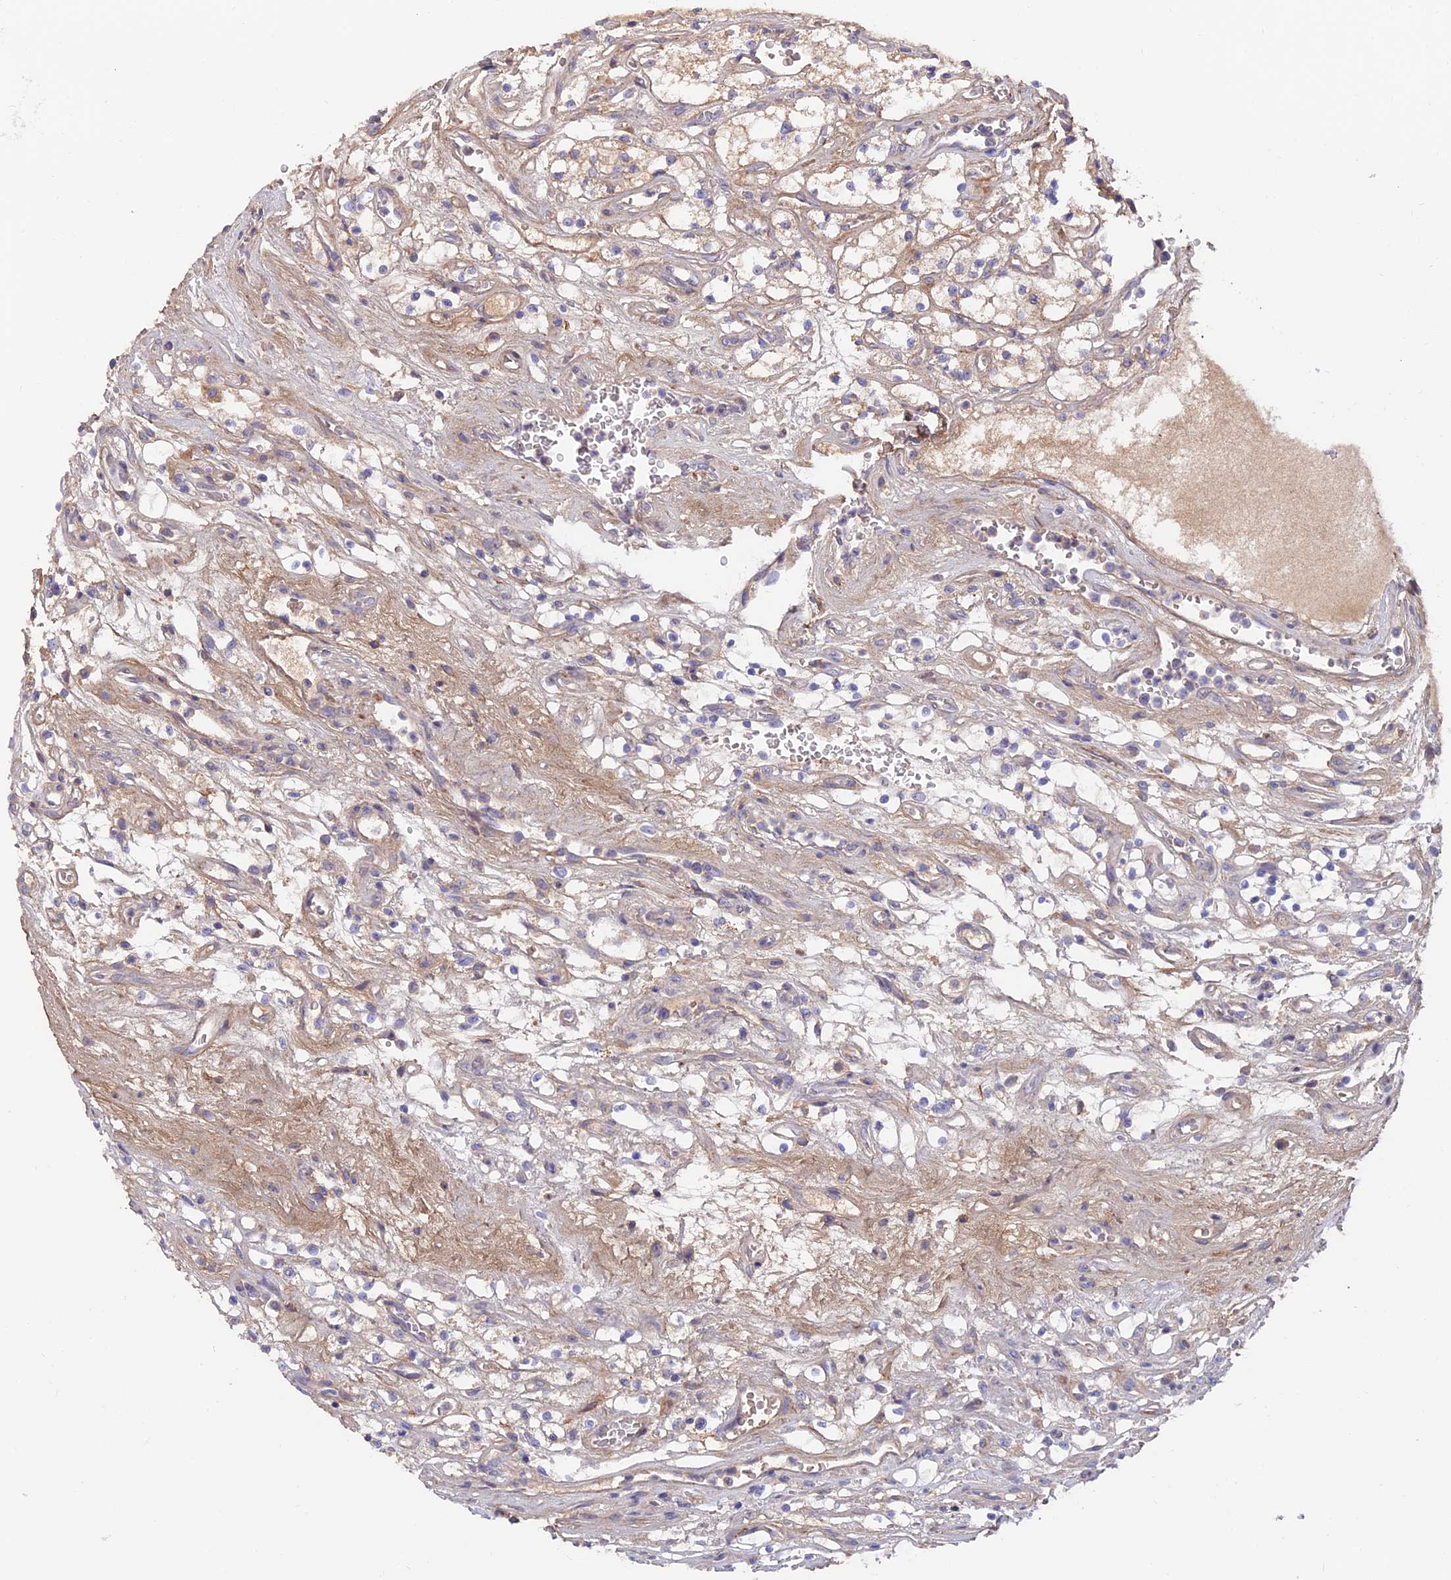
{"staining": {"intensity": "negative", "quantity": "none", "location": "none"}, "tissue": "renal cancer", "cell_type": "Tumor cells", "image_type": "cancer", "snomed": [{"axis": "morphology", "description": "Adenocarcinoma, NOS"}, {"axis": "topography", "description": "Kidney"}], "caption": "Micrograph shows no significant protein positivity in tumor cells of renal cancer (adenocarcinoma).", "gene": "COL4A3", "patient": {"sex": "female", "age": 69}}